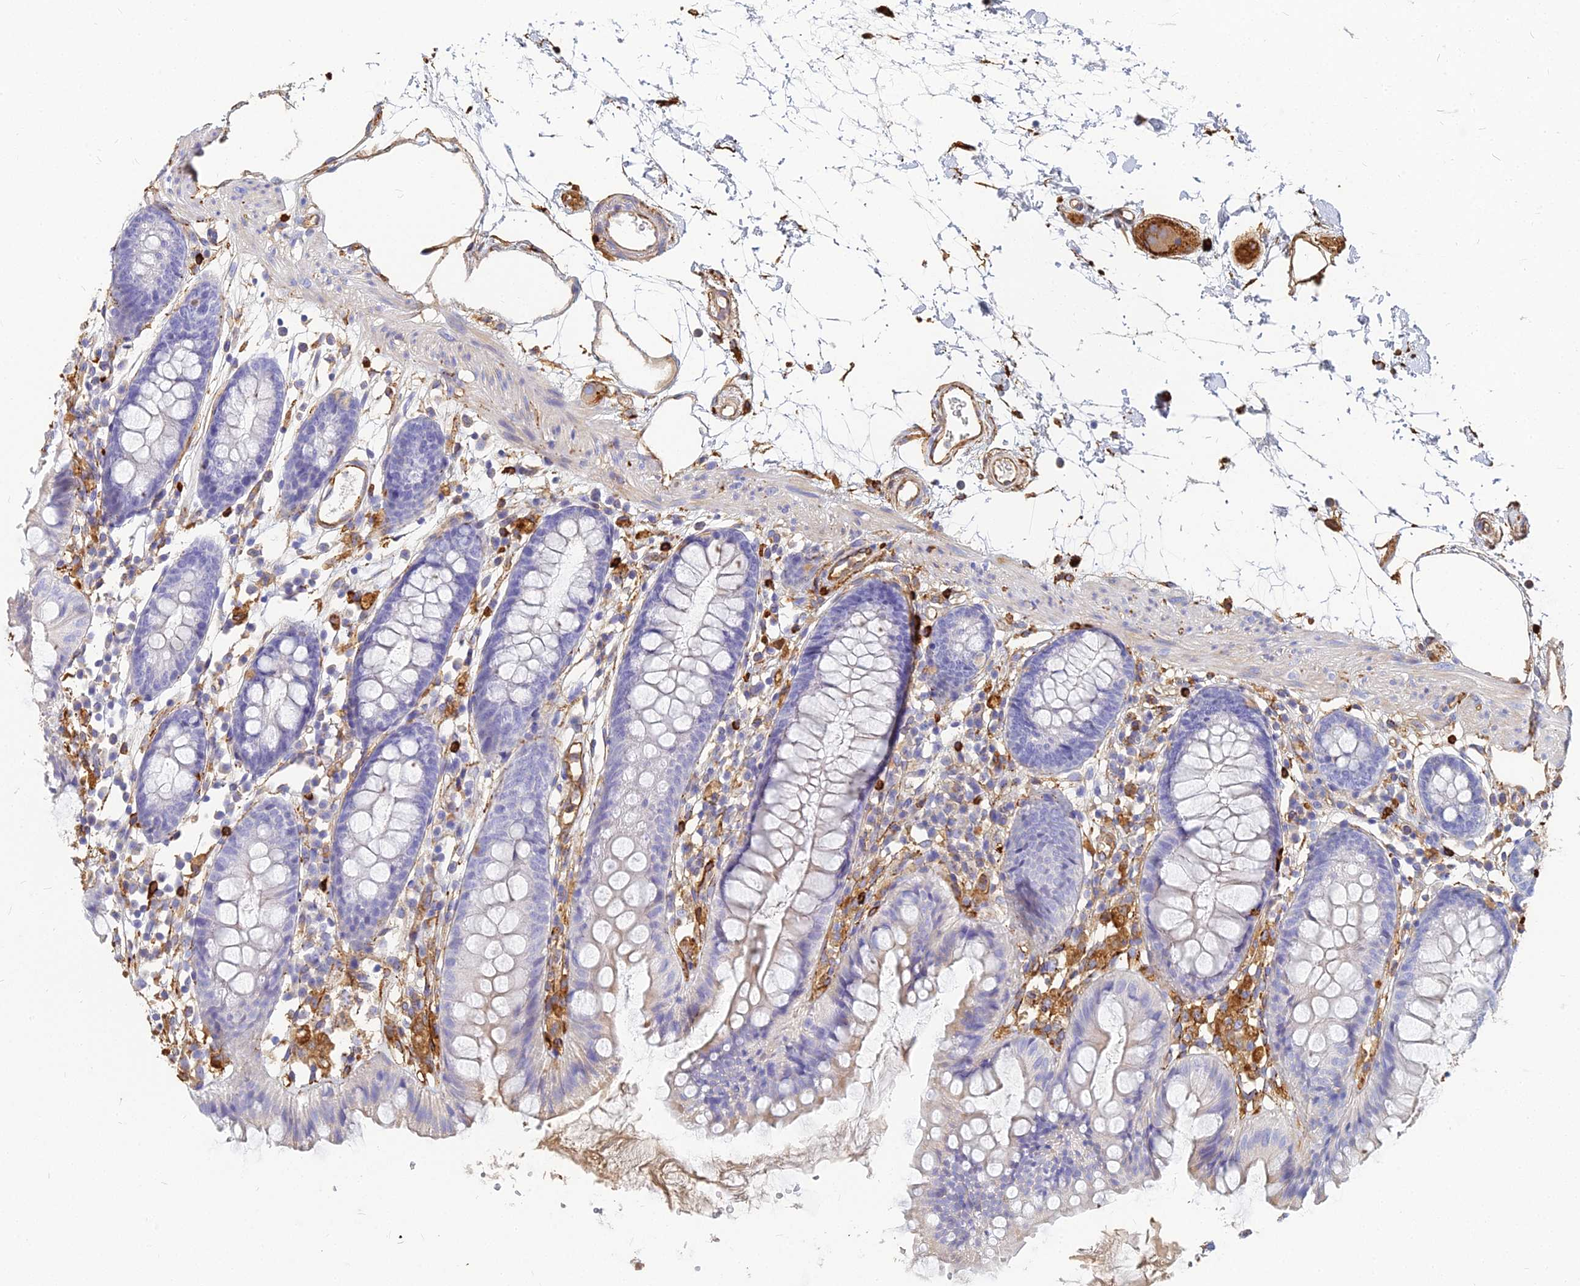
{"staining": {"intensity": "moderate", "quantity": ">75%", "location": "cytoplasmic/membranous"}, "tissue": "colon", "cell_type": "Endothelial cells", "image_type": "normal", "snomed": [{"axis": "morphology", "description": "Normal tissue, NOS"}, {"axis": "topography", "description": "Colon"}], "caption": "Protein expression by immunohistochemistry (IHC) displays moderate cytoplasmic/membranous positivity in about >75% of endothelial cells in unremarkable colon. Using DAB (3,3'-diaminobenzidine) (brown) and hematoxylin (blue) stains, captured at high magnification using brightfield microscopy.", "gene": "VAT1", "patient": {"sex": "female", "age": 84}}